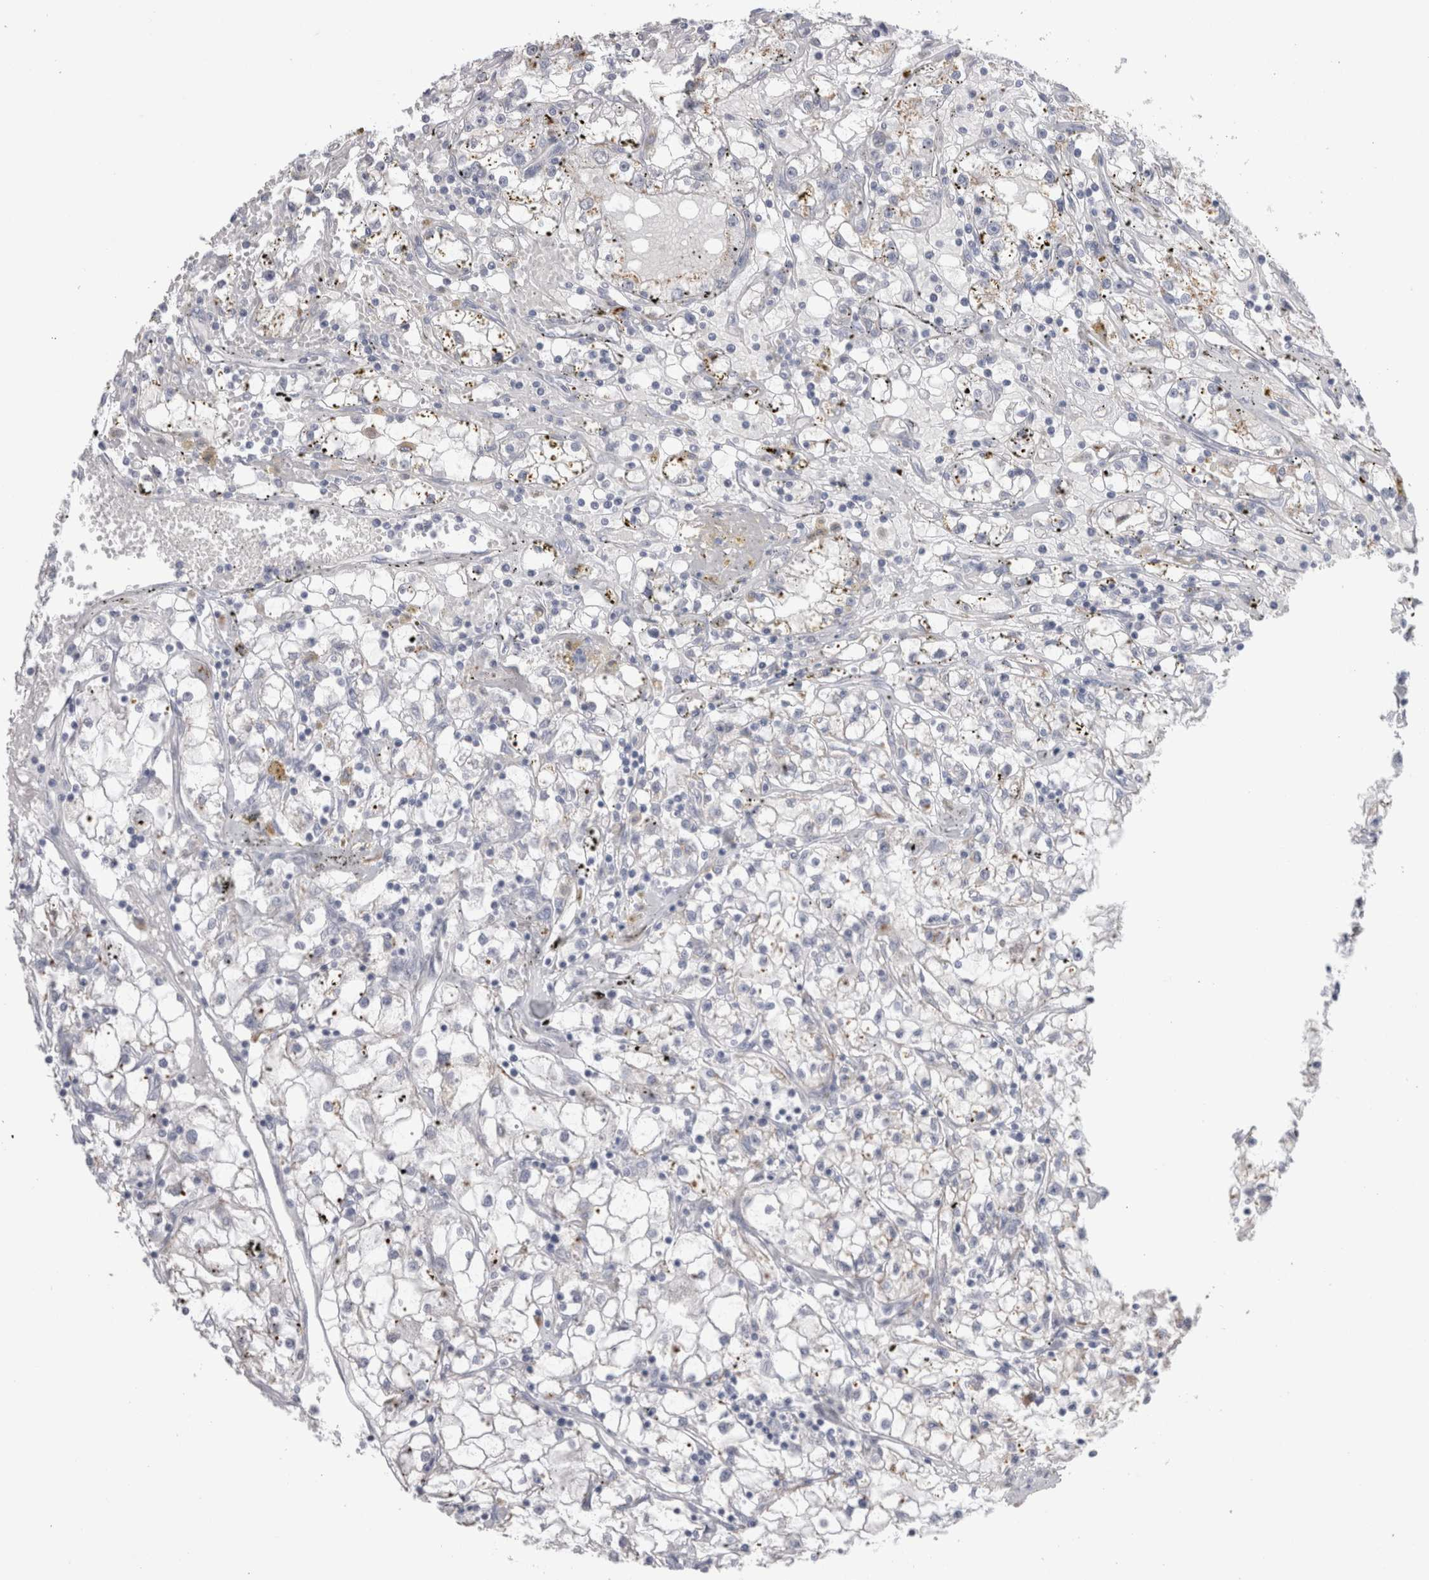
{"staining": {"intensity": "negative", "quantity": "none", "location": "none"}, "tissue": "renal cancer", "cell_type": "Tumor cells", "image_type": "cancer", "snomed": [{"axis": "morphology", "description": "Adenocarcinoma, NOS"}, {"axis": "topography", "description": "Kidney"}], "caption": "Immunohistochemical staining of human adenocarcinoma (renal) demonstrates no significant positivity in tumor cells.", "gene": "EPDR1", "patient": {"sex": "male", "age": 56}}